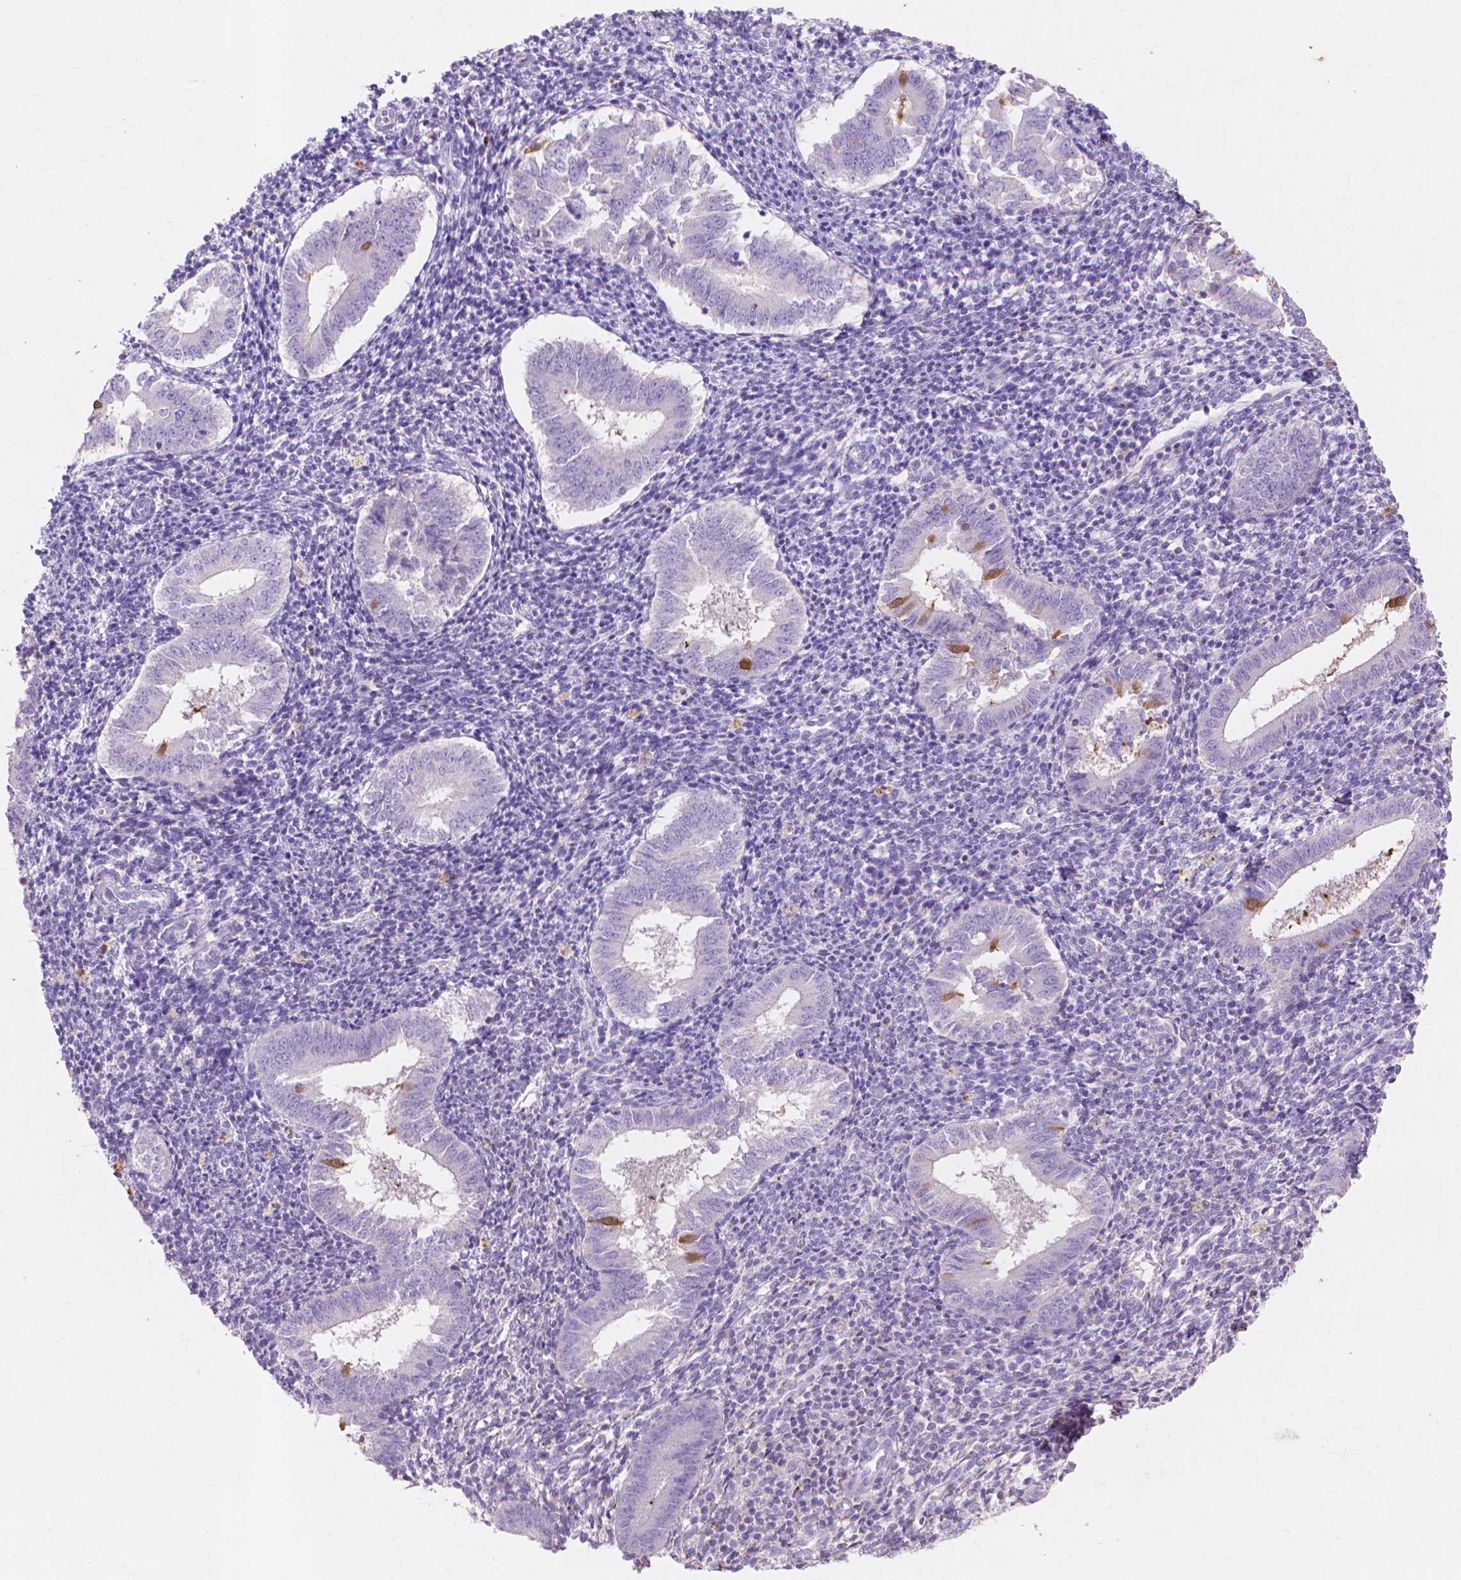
{"staining": {"intensity": "negative", "quantity": "none", "location": "none"}, "tissue": "endometrium", "cell_type": "Cells in endometrial stroma", "image_type": "normal", "snomed": [{"axis": "morphology", "description": "Normal tissue, NOS"}, {"axis": "topography", "description": "Endometrium"}], "caption": "Immunohistochemistry image of normal human endometrium stained for a protein (brown), which shows no staining in cells in endometrial stroma. (Immunohistochemistry (ihc), brightfield microscopy, high magnification).", "gene": "MMP11", "patient": {"sex": "female", "age": 25}}